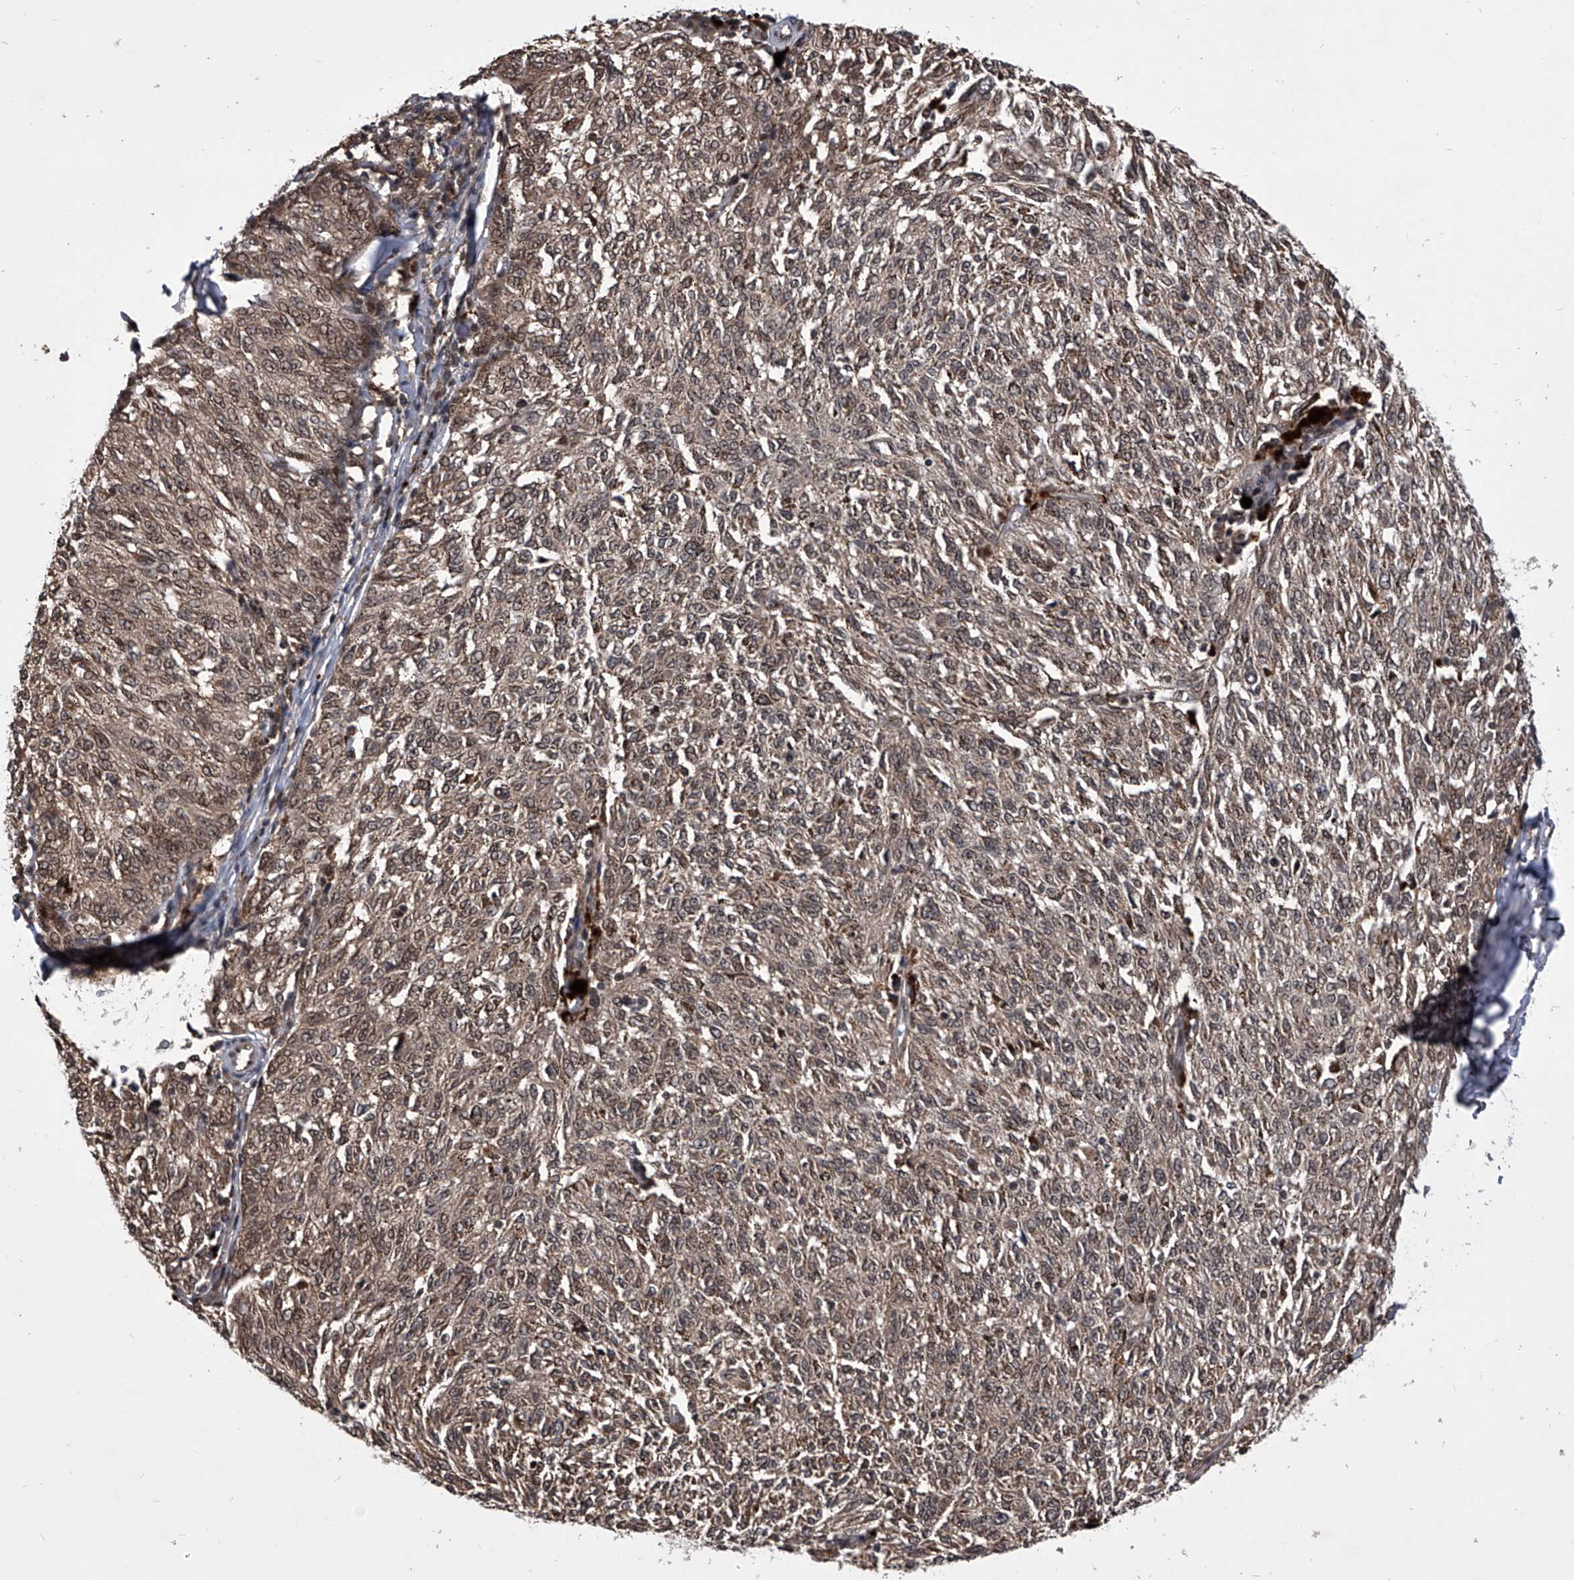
{"staining": {"intensity": "moderate", "quantity": ">75%", "location": "cytoplasmic/membranous,nuclear"}, "tissue": "melanoma", "cell_type": "Tumor cells", "image_type": "cancer", "snomed": [{"axis": "morphology", "description": "Malignant melanoma, NOS"}, {"axis": "topography", "description": "Skin"}], "caption": "Tumor cells exhibit medium levels of moderate cytoplasmic/membranous and nuclear staining in approximately >75% of cells in human malignant melanoma. The staining was performed using DAB to visualize the protein expression in brown, while the nuclei were stained in blue with hematoxylin (Magnification: 20x).", "gene": "CMTR1", "patient": {"sex": "female", "age": 72}}